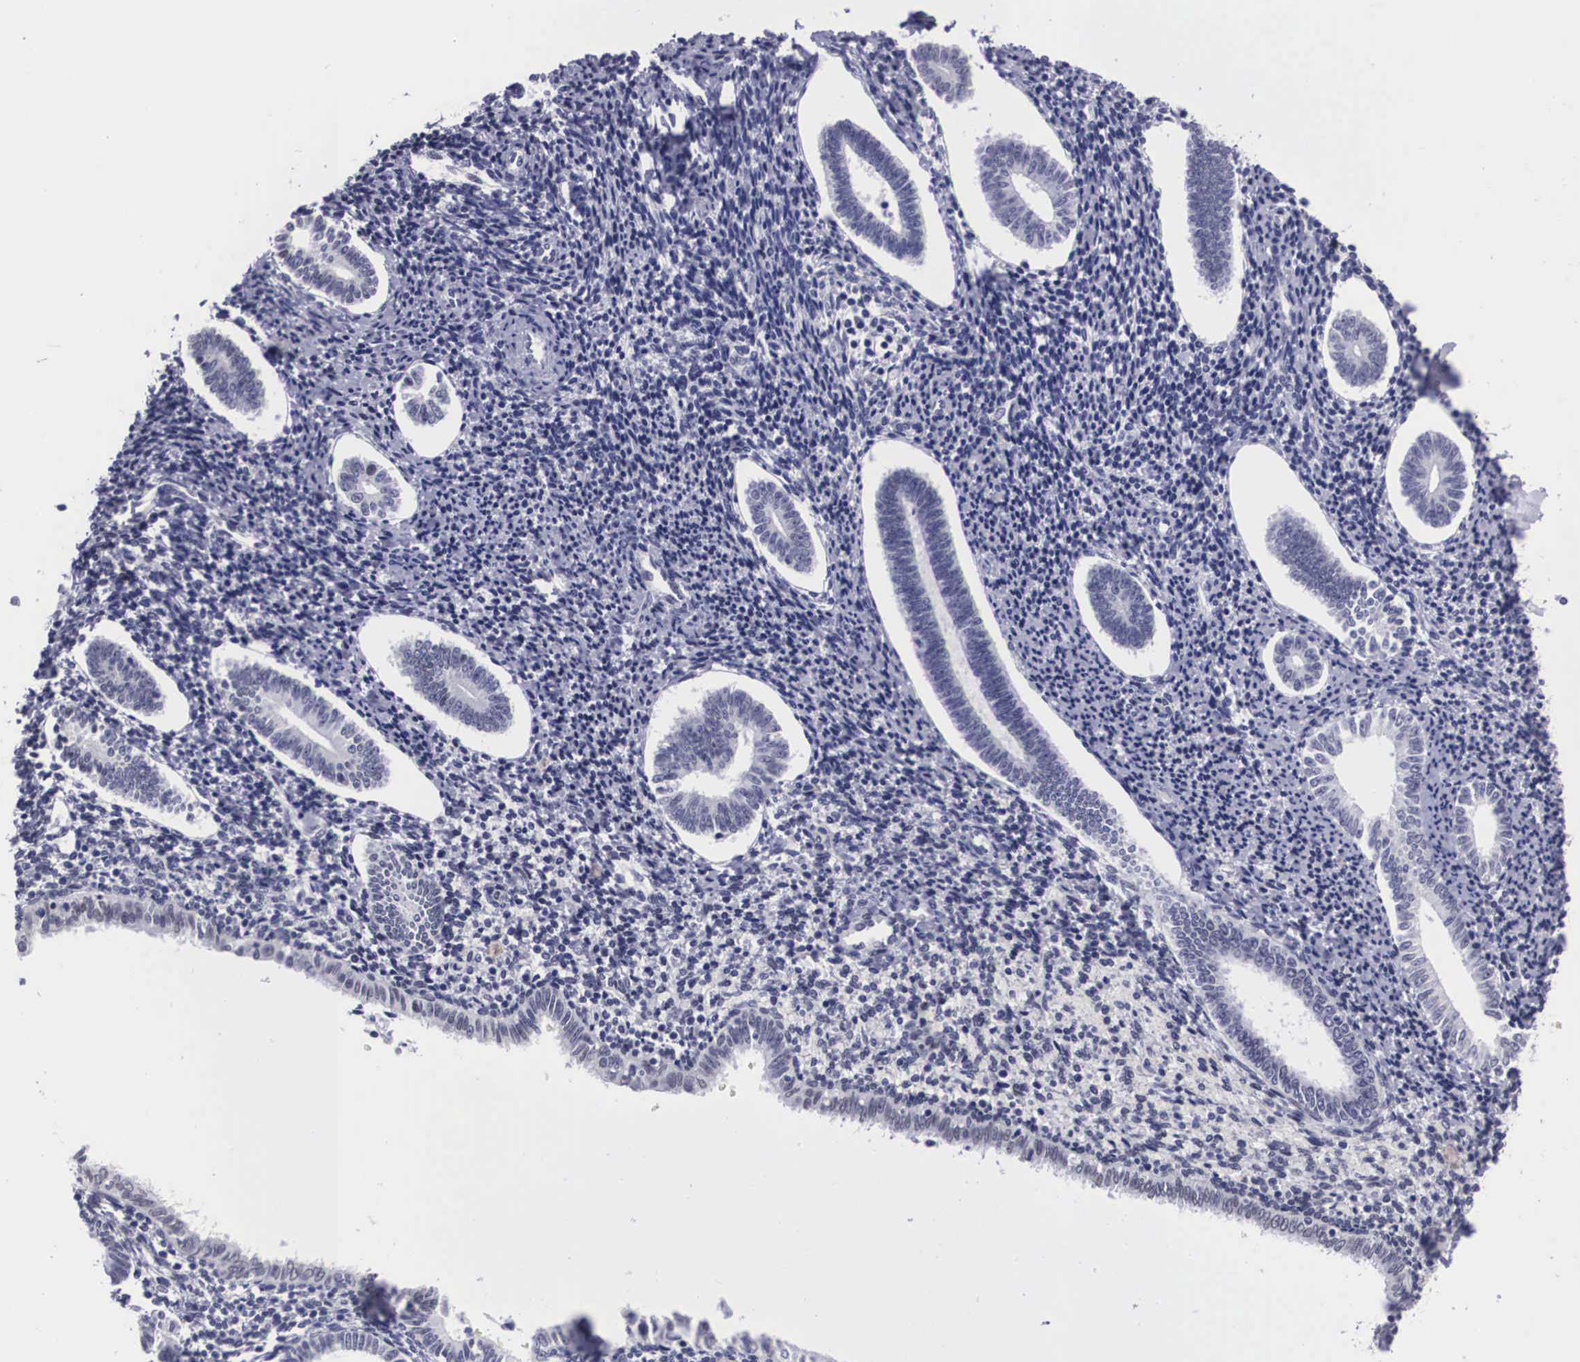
{"staining": {"intensity": "negative", "quantity": "none", "location": "none"}, "tissue": "endometrium", "cell_type": "Cells in endometrial stroma", "image_type": "normal", "snomed": [{"axis": "morphology", "description": "Normal tissue, NOS"}, {"axis": "topography", "description": "Endometrium"}], "caption": "A high-resolution histopathology image shows immunohistochemistry staining of benign endometrium, which exhibits no significant staining in cells in endometrial stroma.", "gene": "C22orf31", "patient": {"sex": "female", "age": 52}}